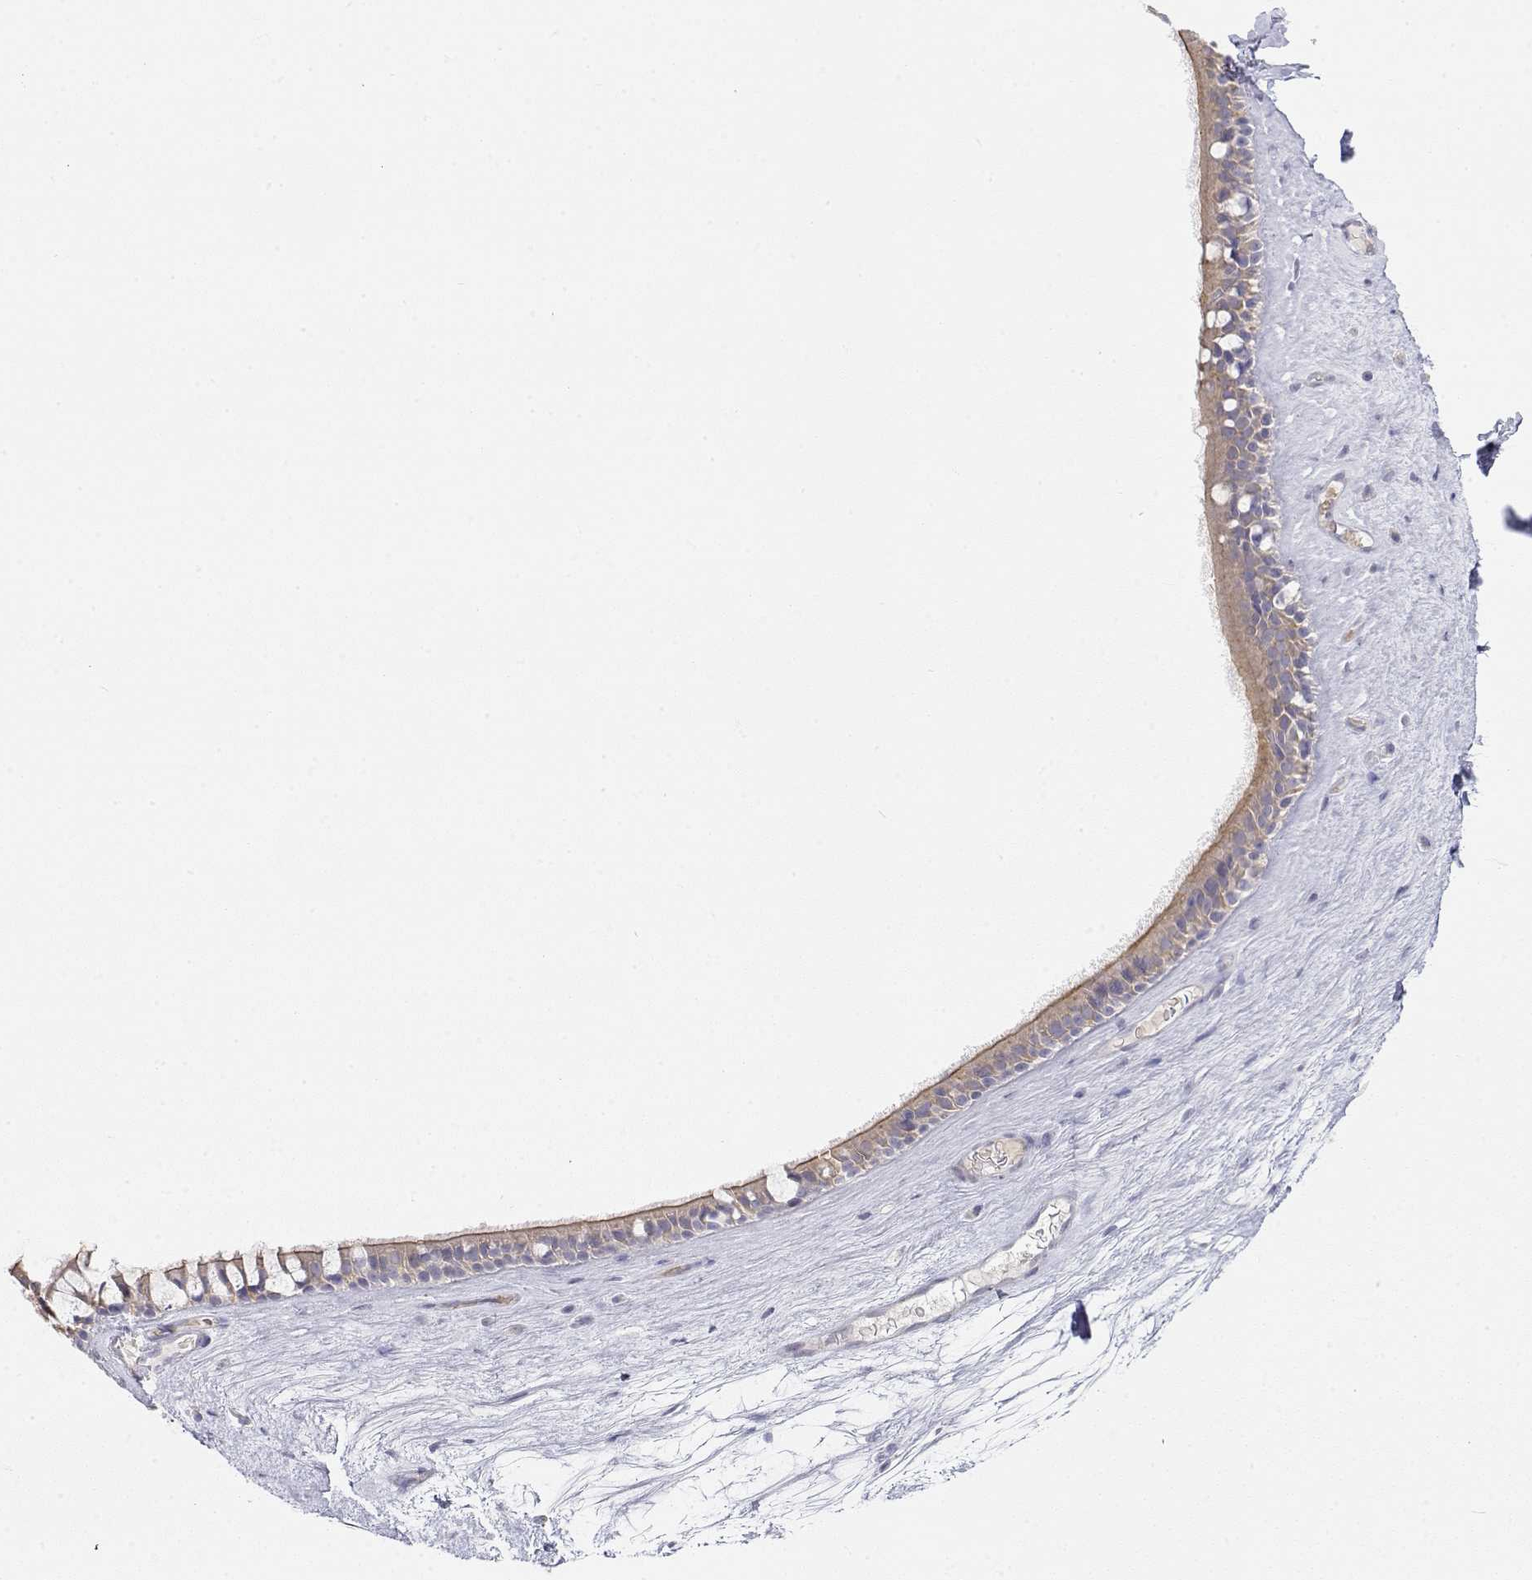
{"staining": {"intensity": "moderate", "quantity": "<25%", "location": "cytoplasmic/membranous"}, "tissue": "nasopharynx", "cell_type": "Respiratory epithelial cells", "image_type": "normal", "snomed": [{"axis": "morphology", "description": "Normal tissue, NOS"}, {"axis": "topography", "description": "Nasopharynx"}], "caption": "Immunohistochemical staining of benign nasopharynx shows moderate cytoplasmic/membranous protein staining in about <25% of respiratory epithelial cells.", "gene": "MISP", "patient": {"sex": "male", "age": 68}}